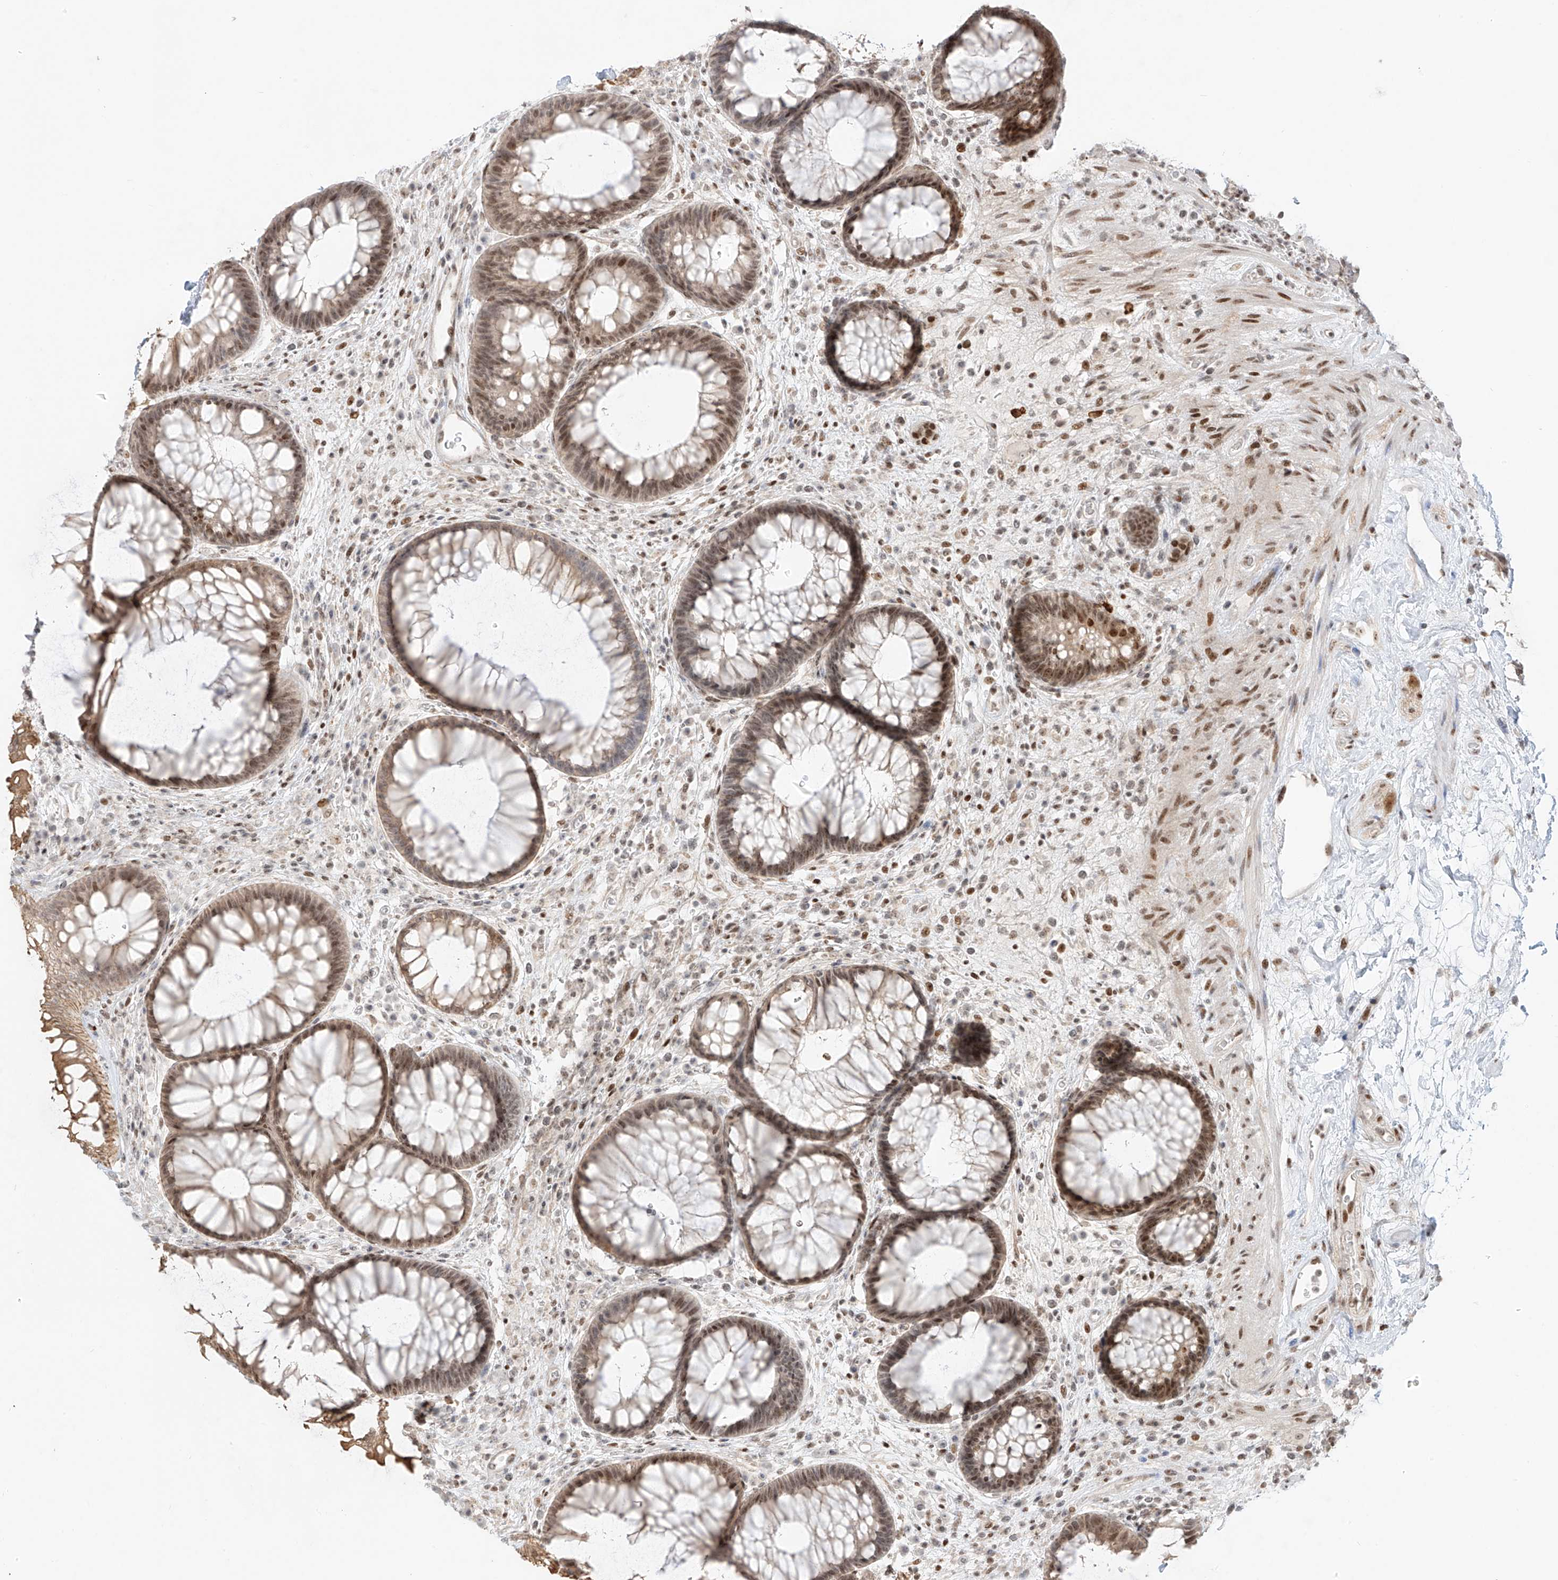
{"staining": {"intensity": "weak", "quantity": "25%-75%", "location": "cytoplasmic/membranous,nuclear"}, "tissue": "rectum", "cell_type": "Glandular cells", "image_type": "normal", "snomed": [{"axis": "morphology", "description": "Normal tissue, NOS"}, {"axis": "topography", "description": "Rectum"}], "caption": "Protein expression analysis of benign rectum exhibits weak cytoplasmic/membranous,nuclear positivity in approximately 25%-75% of glandular cells.", "gene": "ZNF512", "patient": {"sex": "male", "age": 51}}